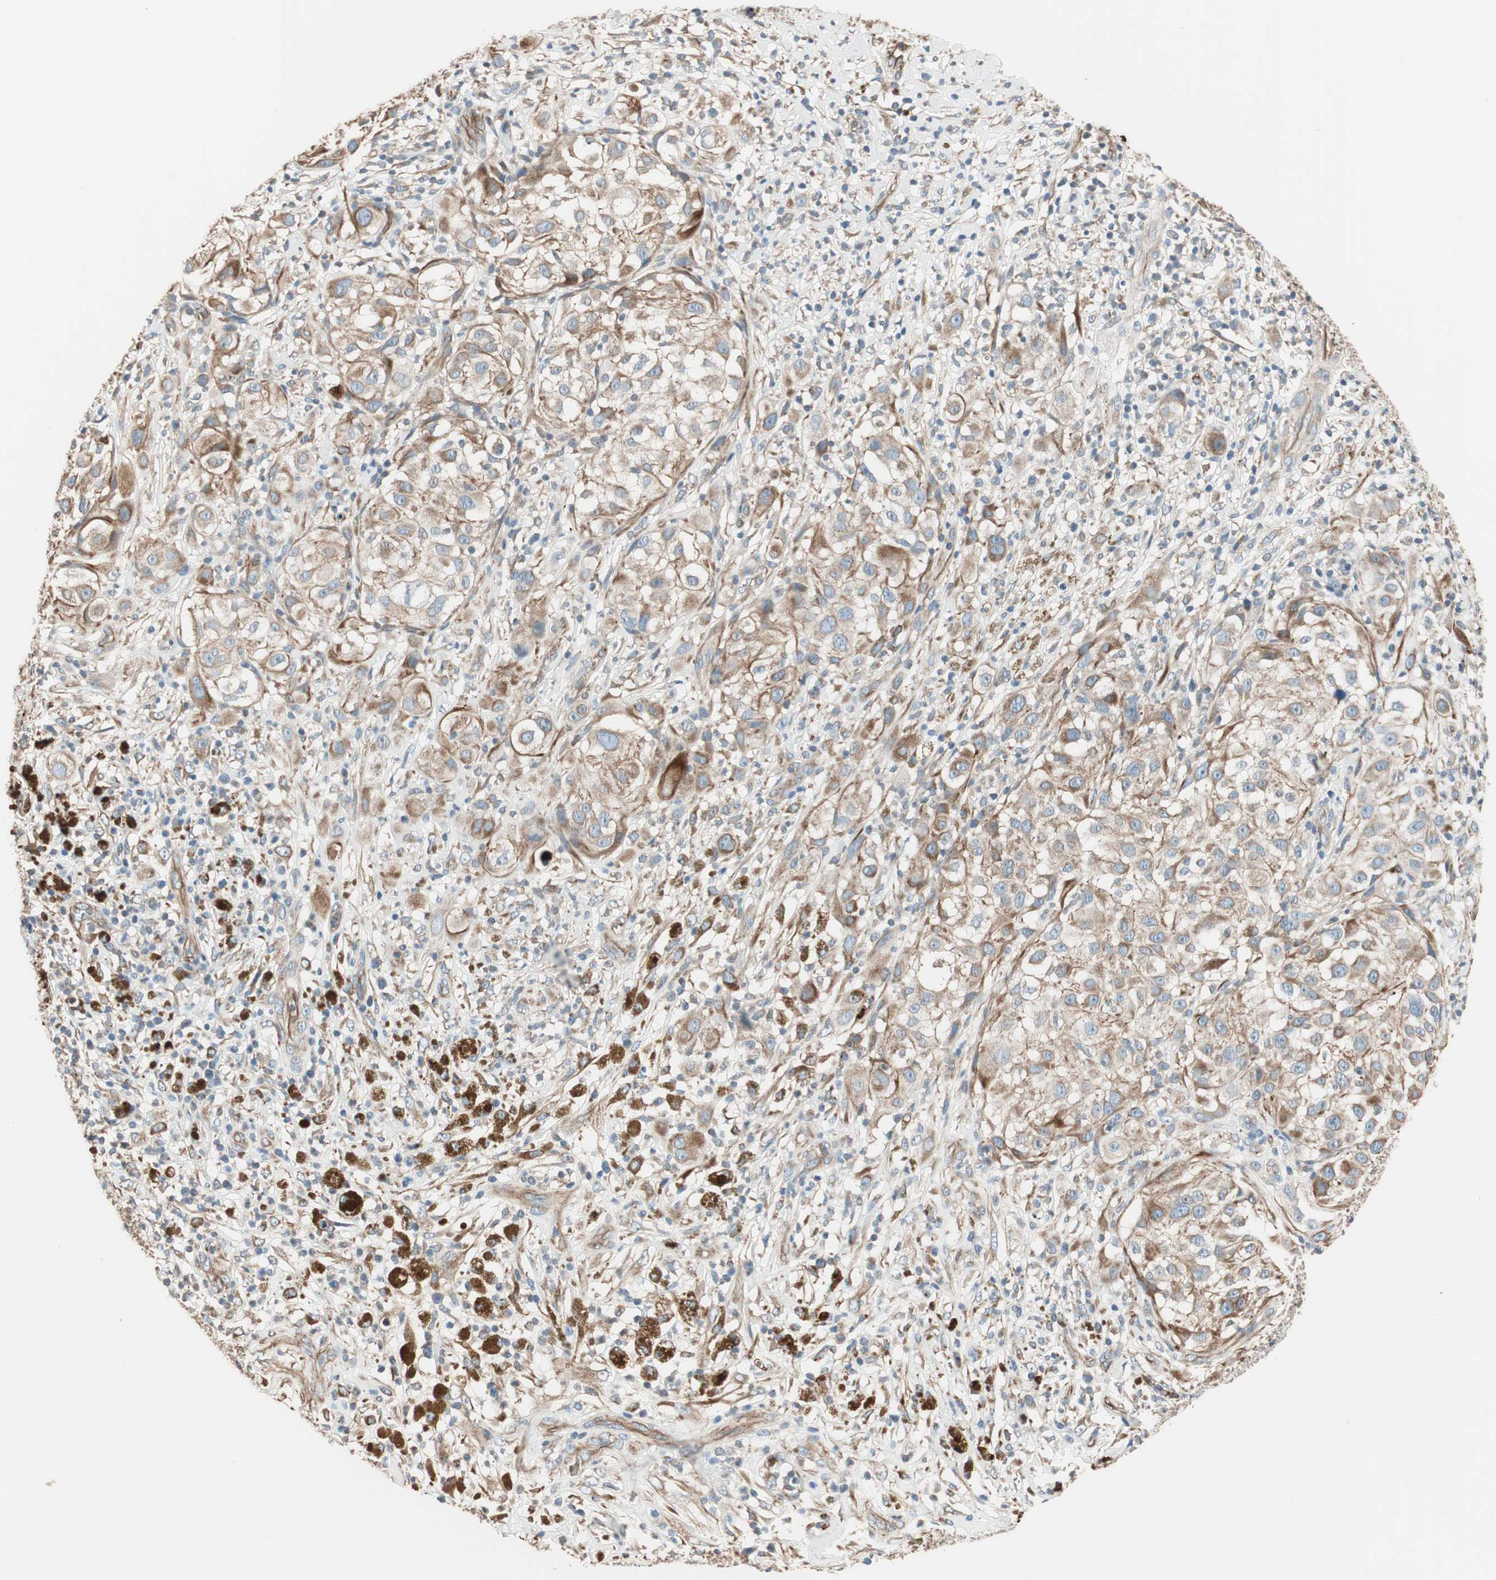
{"staining": {"intensity": "weak", "quantity": ">75%", "location": "cytoplasmic/membranous"}, "tissue": "melanoma", "cell_type": "Tumor cells", "image_type": "cancer", "snomed": [{"axis": "morphology", "description": "Necrosis, NOS"}, {"axis": "morphology", "description": "Malignant melanoma, NOS"}, {"axis": "topography", "description": "Skin"}], "caption": "An image of human melanoma stained for a protein shows weak cytoplasmic/membranous brown staining in tumor cells.", "gene": "SRCIN1", "patient": {"sex": "female", "age": 87}}